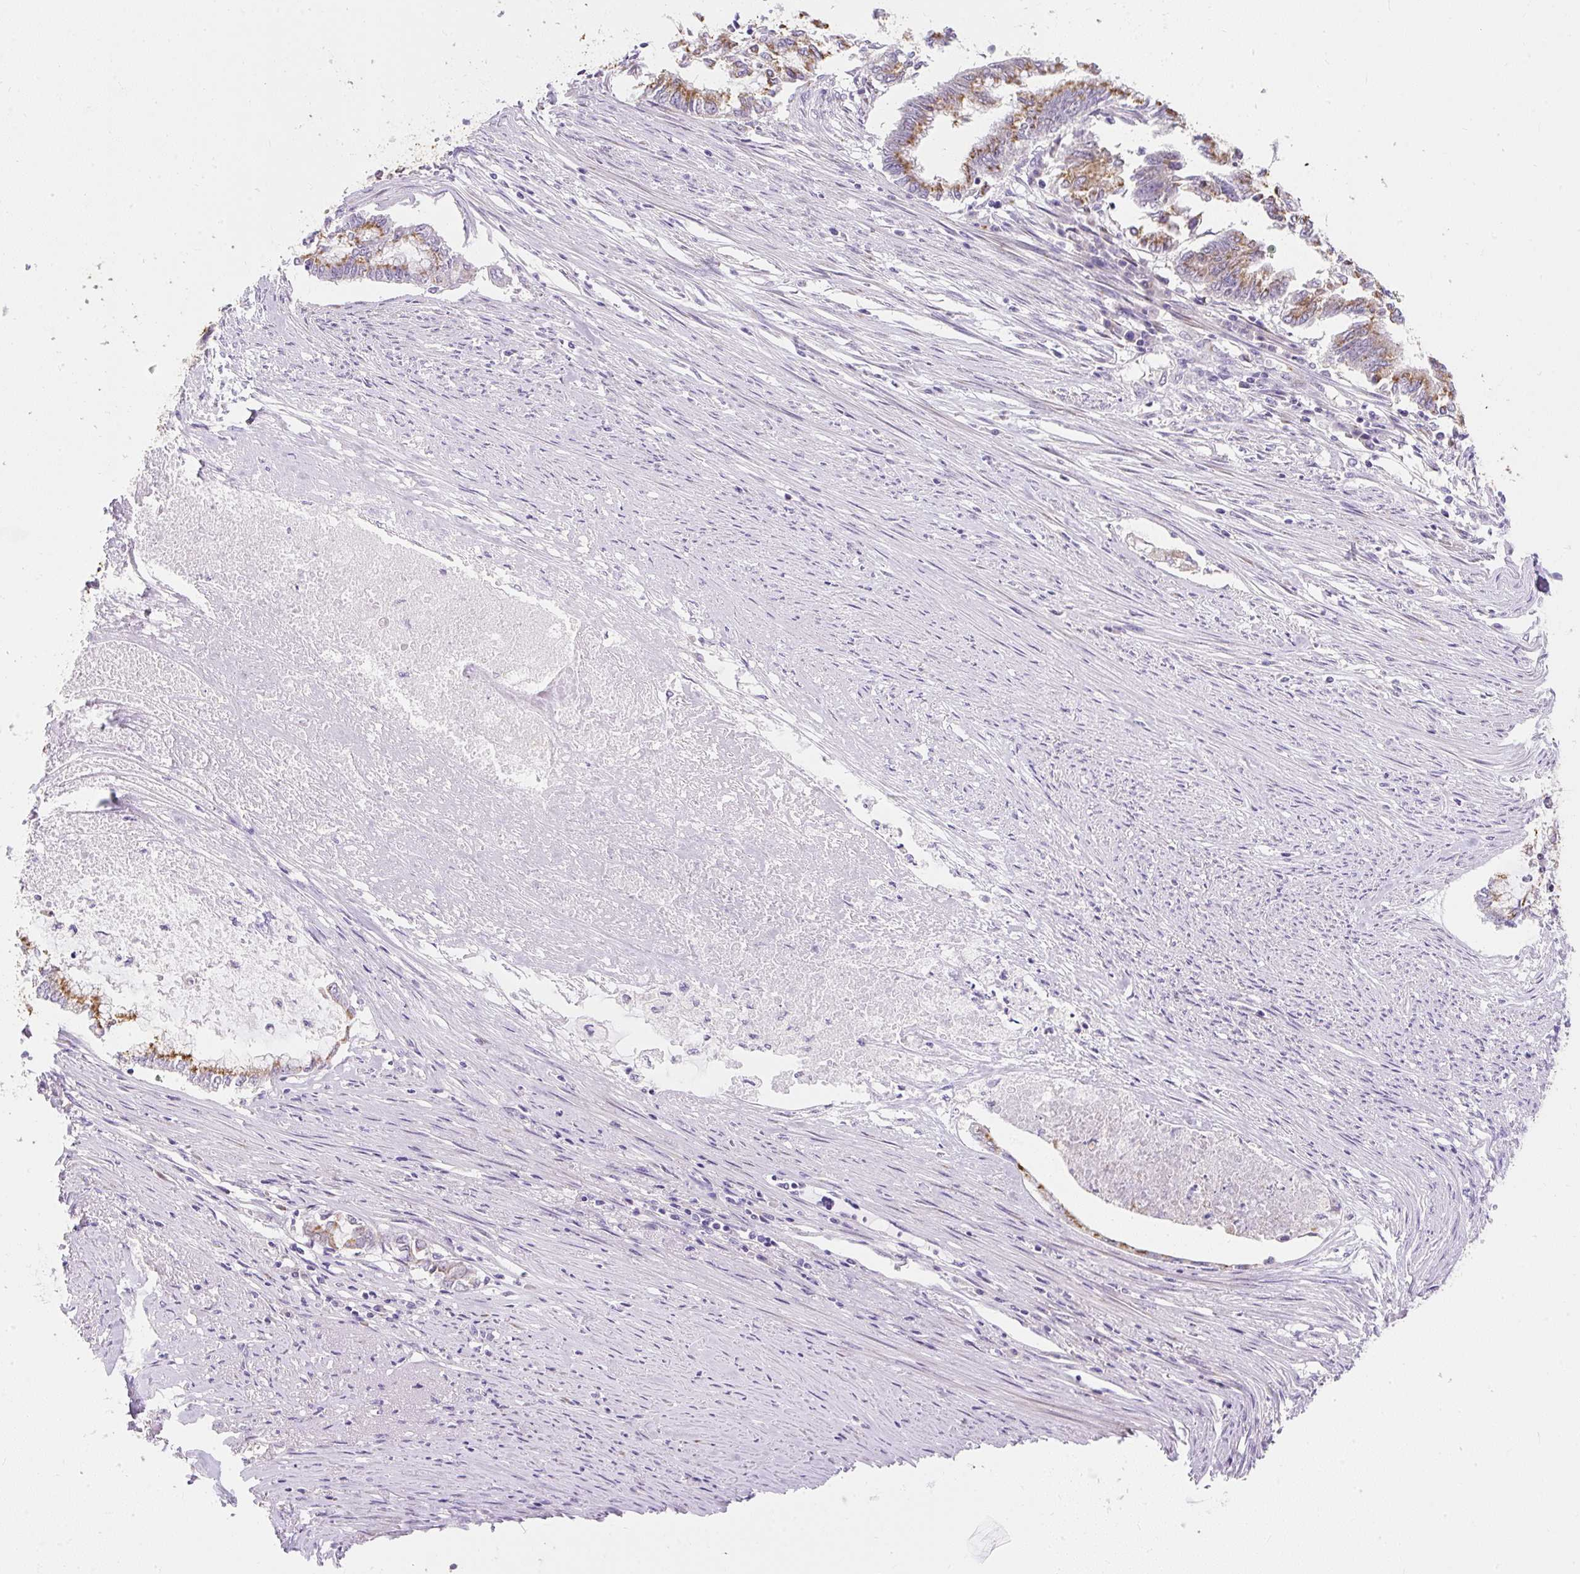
{"staining": {"intensity": "moderate", "quantity": ">75%", "location": "cytoplasmic/membranous"}, "tissue": "endometrial cancer", "cell_type": "Tumor cells", "image_type": "cancer", "snomed": [{"axis": "morphology", "description": "Adenocarcinoma, NOS"}, {"axis": "topography", "description": "Endometrium"}], "caption": "Immunohistochemical staining of human endometrial cancer (adenocarcinoma) displays moderate cytoplasmic/membranous protein staining in about >75% of tumor cells. (IHC, brightfield microscopy, high magnification).", "gene": "DTX4", "patient": {"sex": "female", "age": 79}}